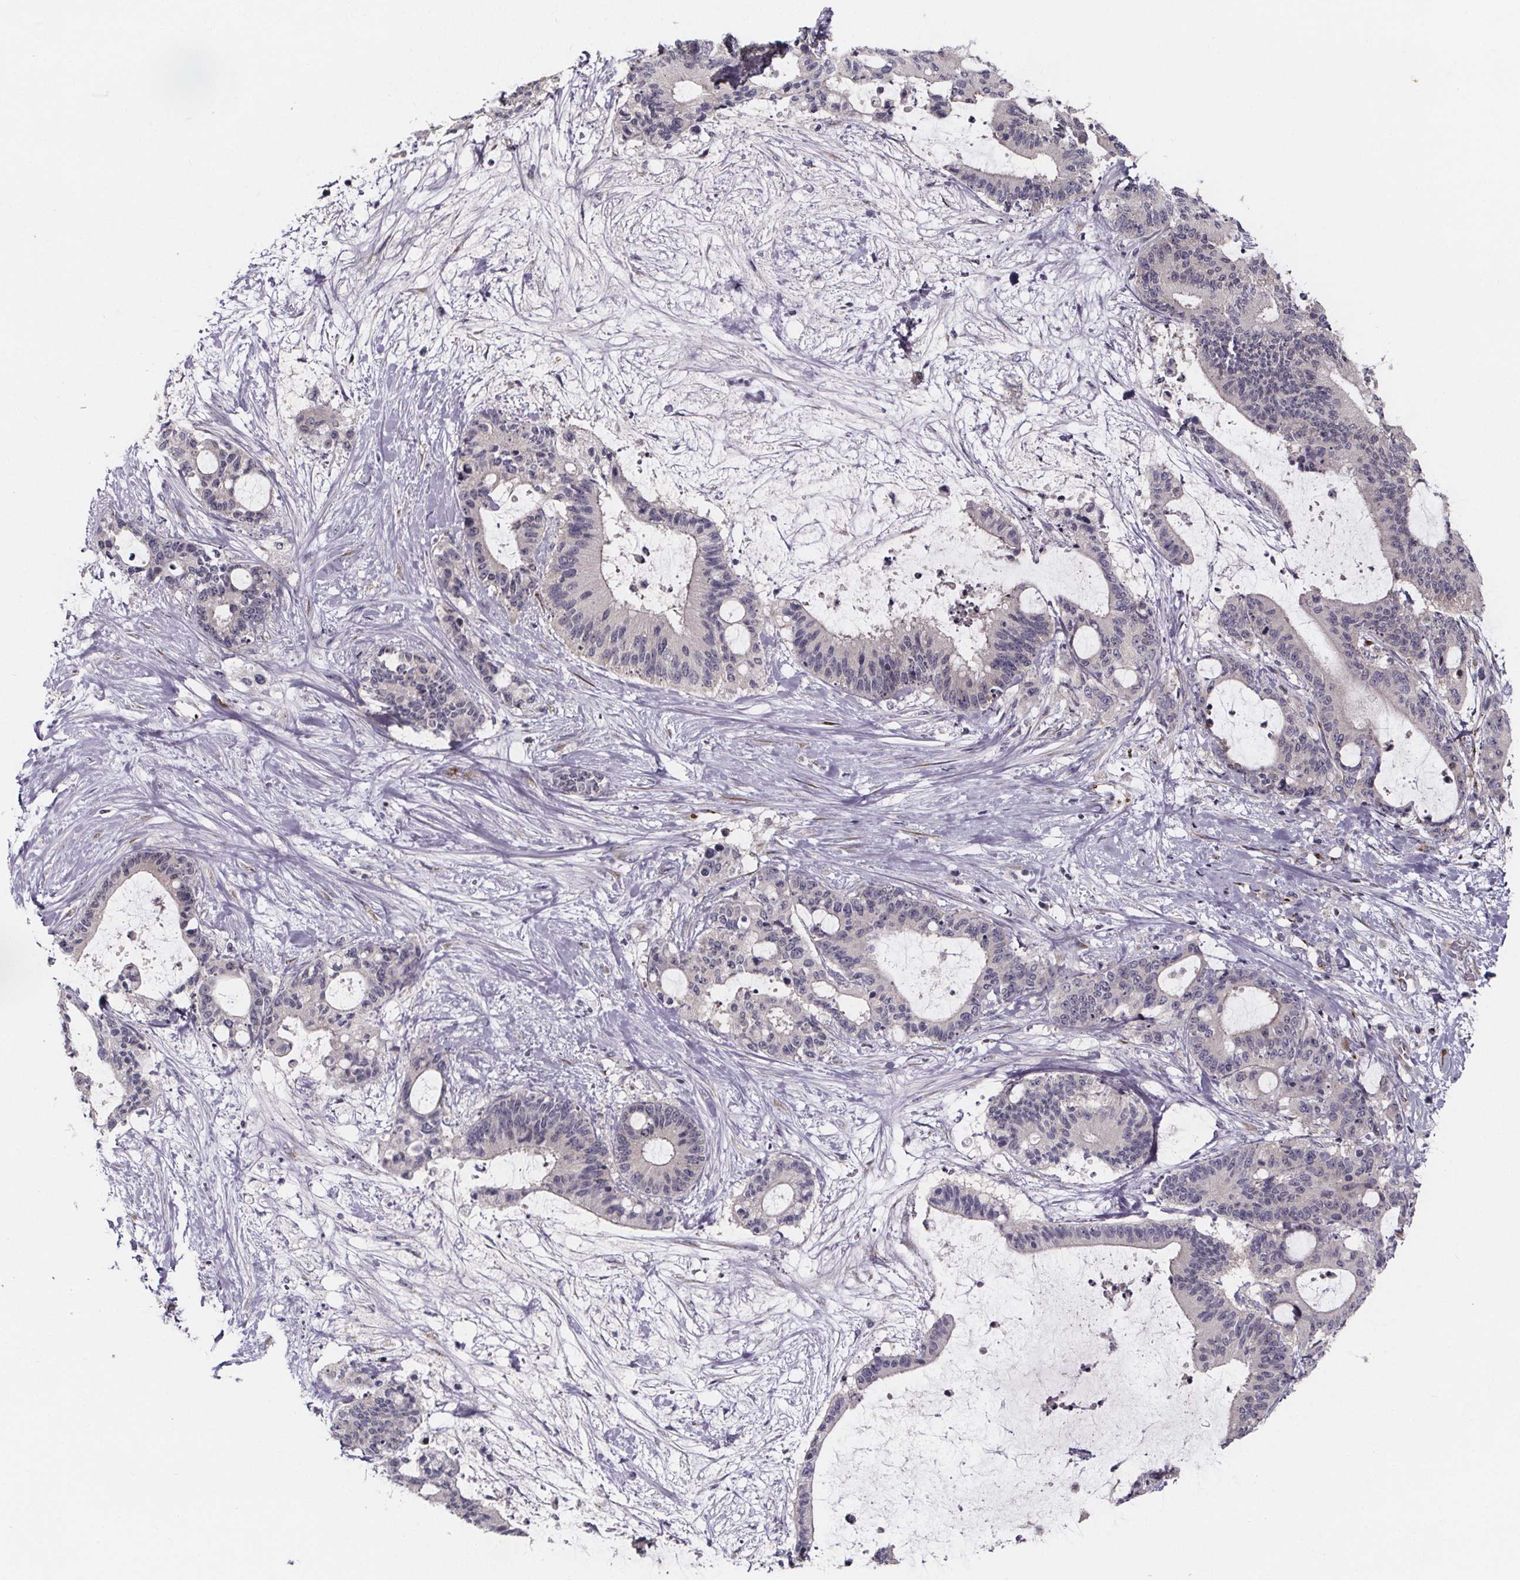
{"staining": {"intensity": "negative", "quantity": "none", "location": "none"}, "tissue": "liver cancer", "cell_type": "Tumor cells", "image_type": "cancer", "snomed": [{"axis": "morphology", "description": "Cholangiocarcinoma"}, {"axis": "topography", "description": "Liver"}], "caption": "Micrograph shows no protein expression in tumor cells of cholangiocarcinoma (liver) tissue.", "gene": "NDST1", "patient": {"sex": "female", "age": 73}}